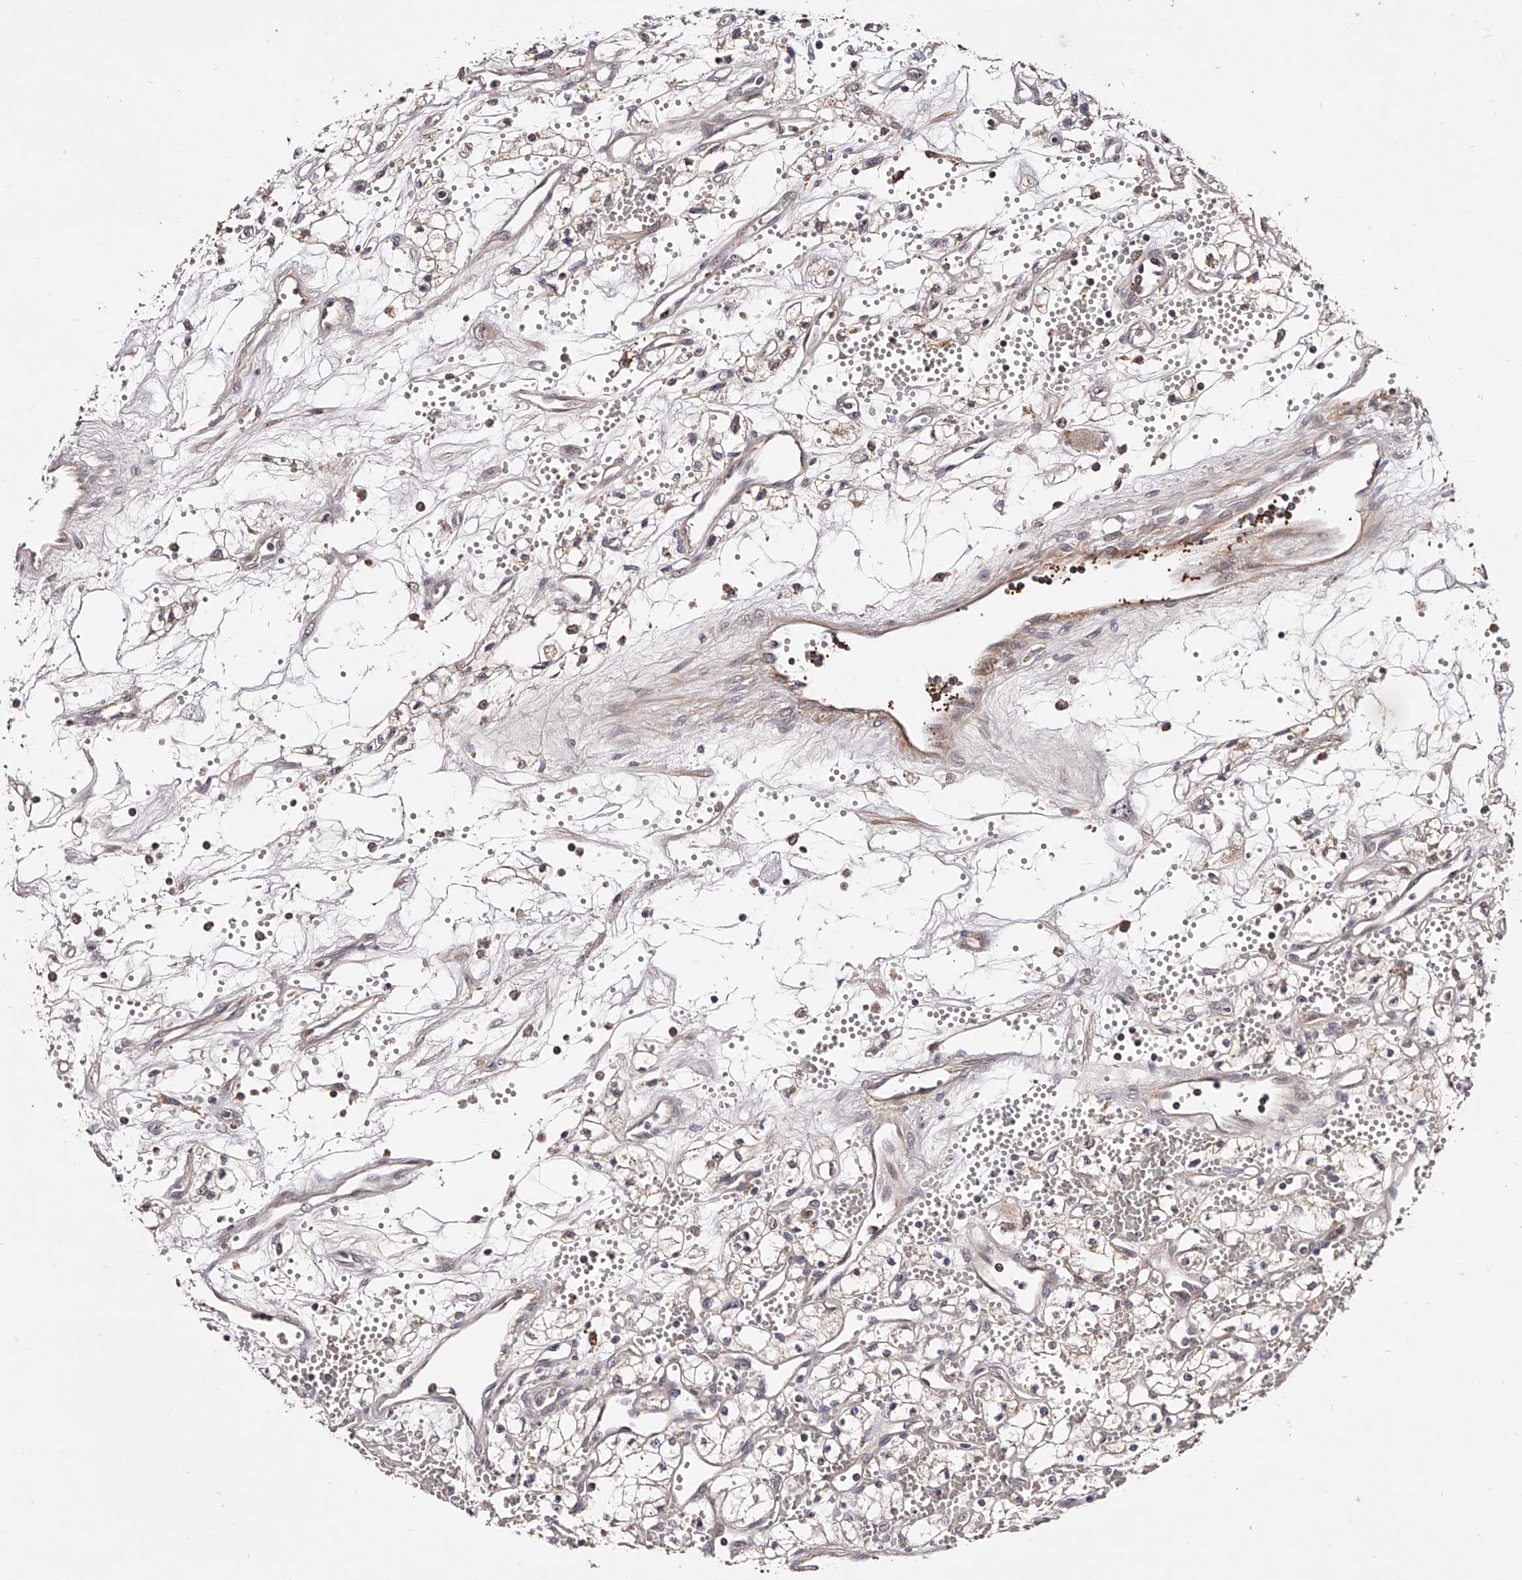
{"staining": {"intensity": "negative", "quantity": "none", "location": "none"}, "tissue": "renal cancer", "cell_type": "Tumor cells", "image_type": "cancer", "snomed": [{"axis": "morphology", "description": "Adenocarcinoma, NOS"}, {"axis": "topography", "description": "Kidney"}], "caption": "Immunohistochemistry (IHC) micrograph of human renal cancer stained for a protein (brown), which shows no expression in tumor cells. (DAB IHC with hematoxylin counter stain).", "gene": "ZNF502", "patient": {"sex": "male", "age": 59}}